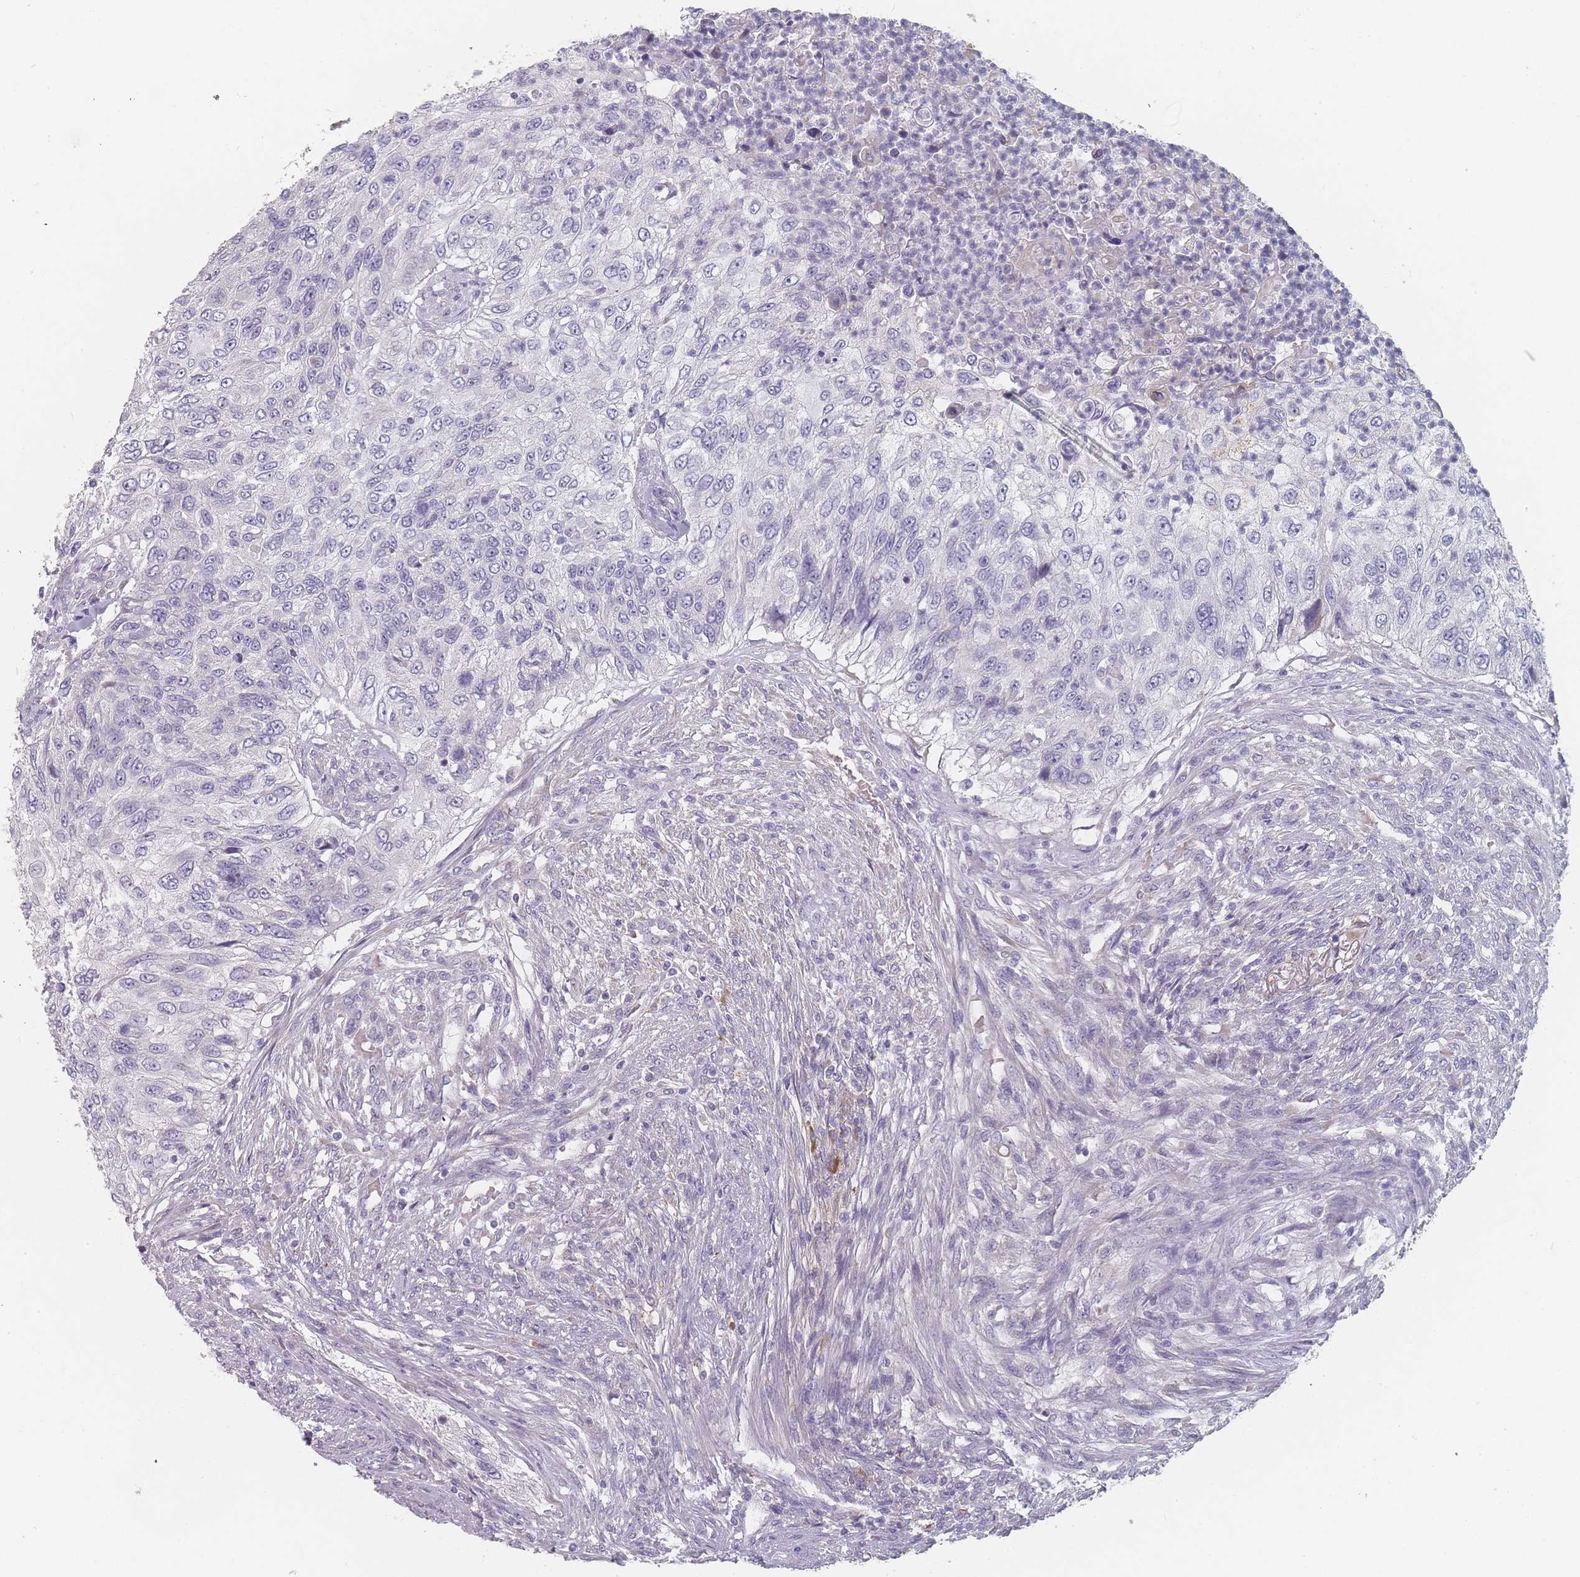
{"staining": {"intensity": "negative", "quantity": "none", "location": "none"}, "tissue": "urothelial cancer", "cell_type": "Tumor cells", "image_type": "cancer", "snomed": [{"axis": "morphology", "description": "Urothelial carcinoma, High grade"}, {"axis": "topography", "description": "Urinary bladder"}], "caption": "A micrograph of human urothelial cancer is negative for staining in tumor cells.", "gene": "SLC35E4", "patient": {"sex": "female", "age": 60}}